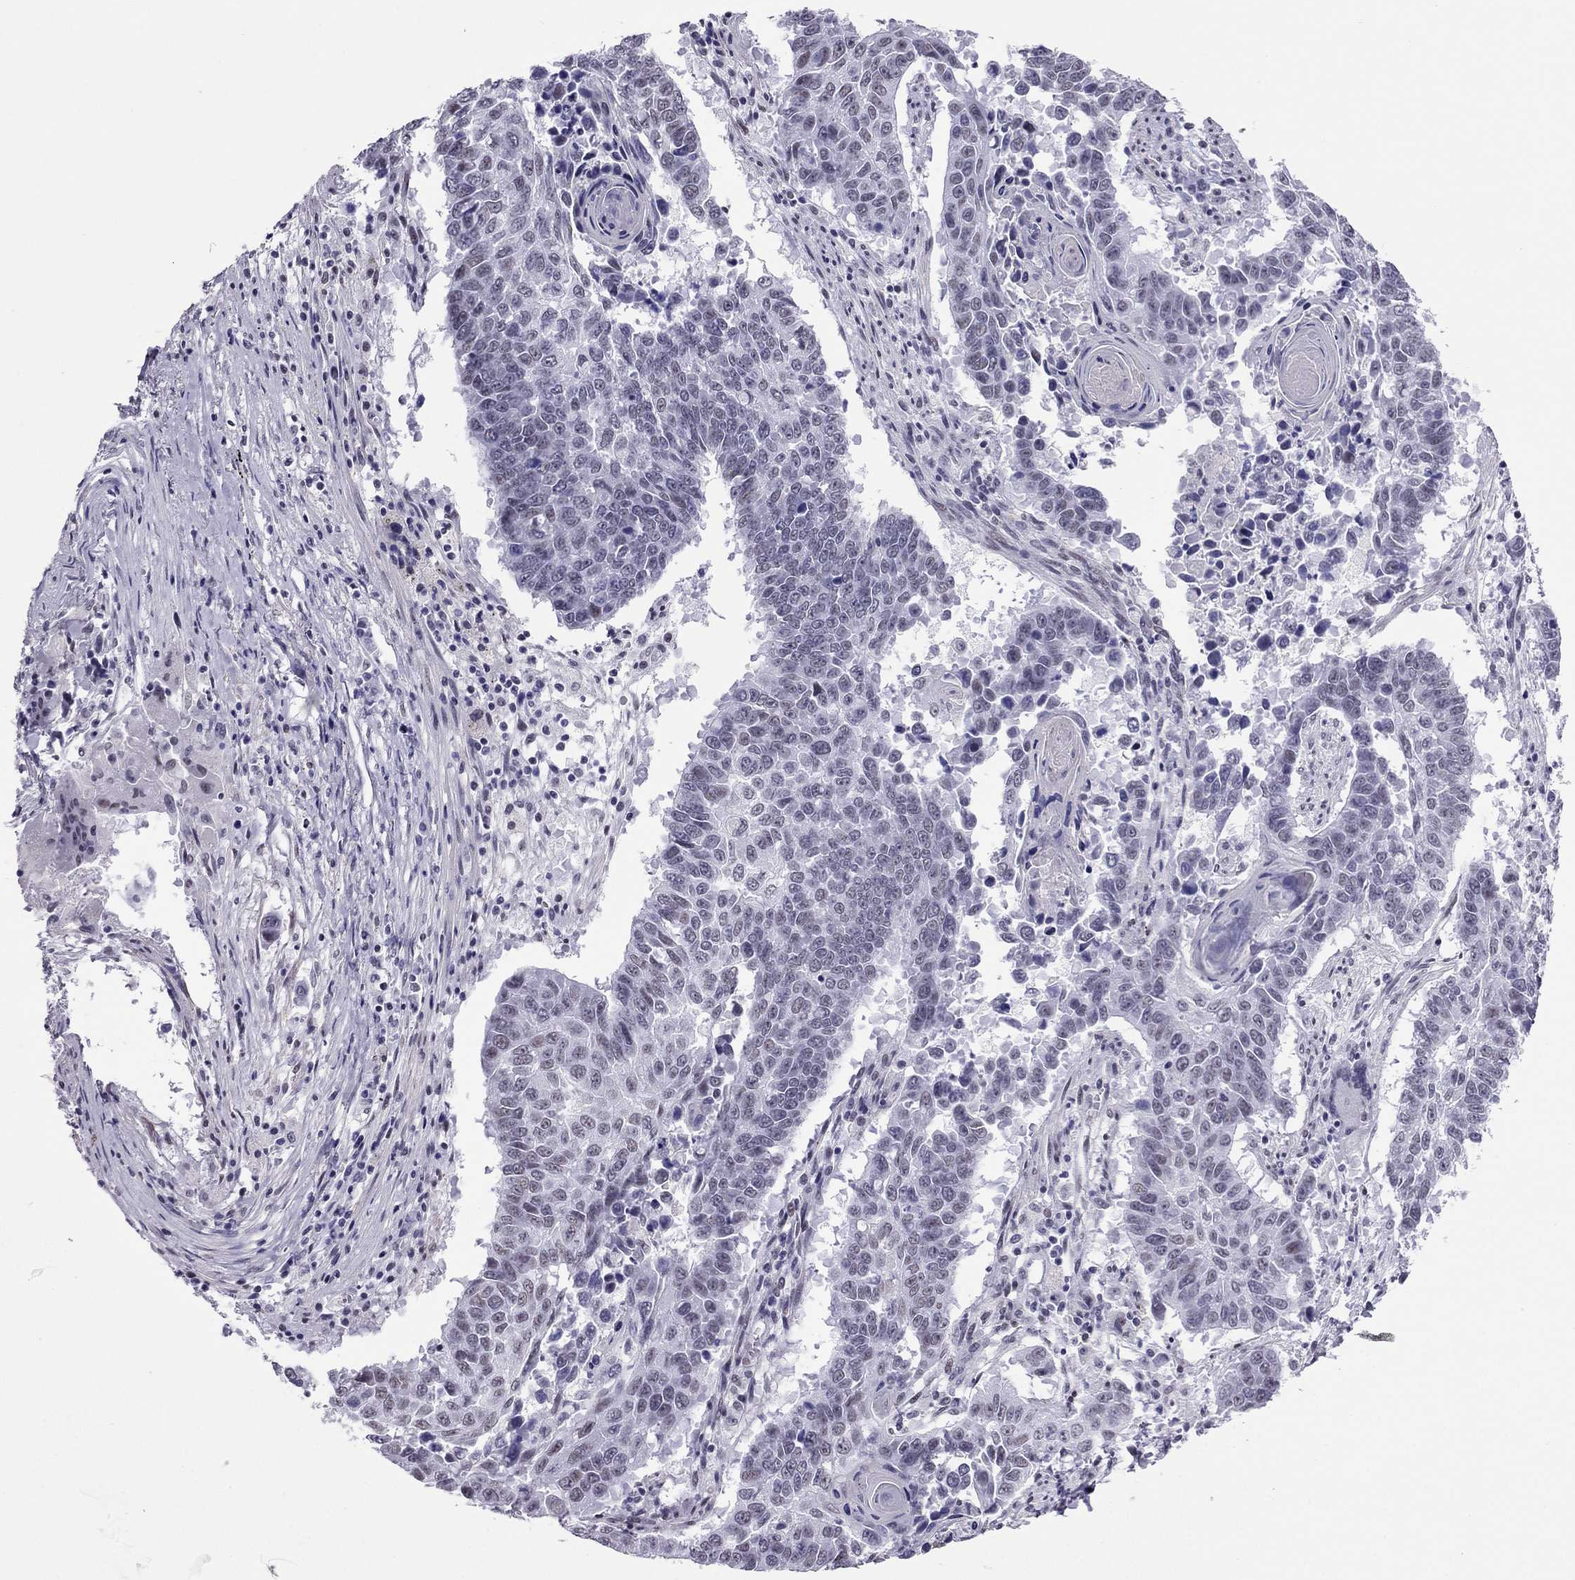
{"staining": {"intensity": "negative", "quantity": "none", "location": "none"}, "tissue": "lung cancer", "cell_type": "Tumor cells", "image_type": "cancer", "snomed": [{"axis": "morphology", "description": "Squamous cell carcinoma, NOS"}, {"axis": "topography", "description": "Lung"}], "caption": "IHC of lung cancer exhibits no staining in tumor cells.", "gene": "ZNF646", "patient": {"sex": "male", "age": 73}}